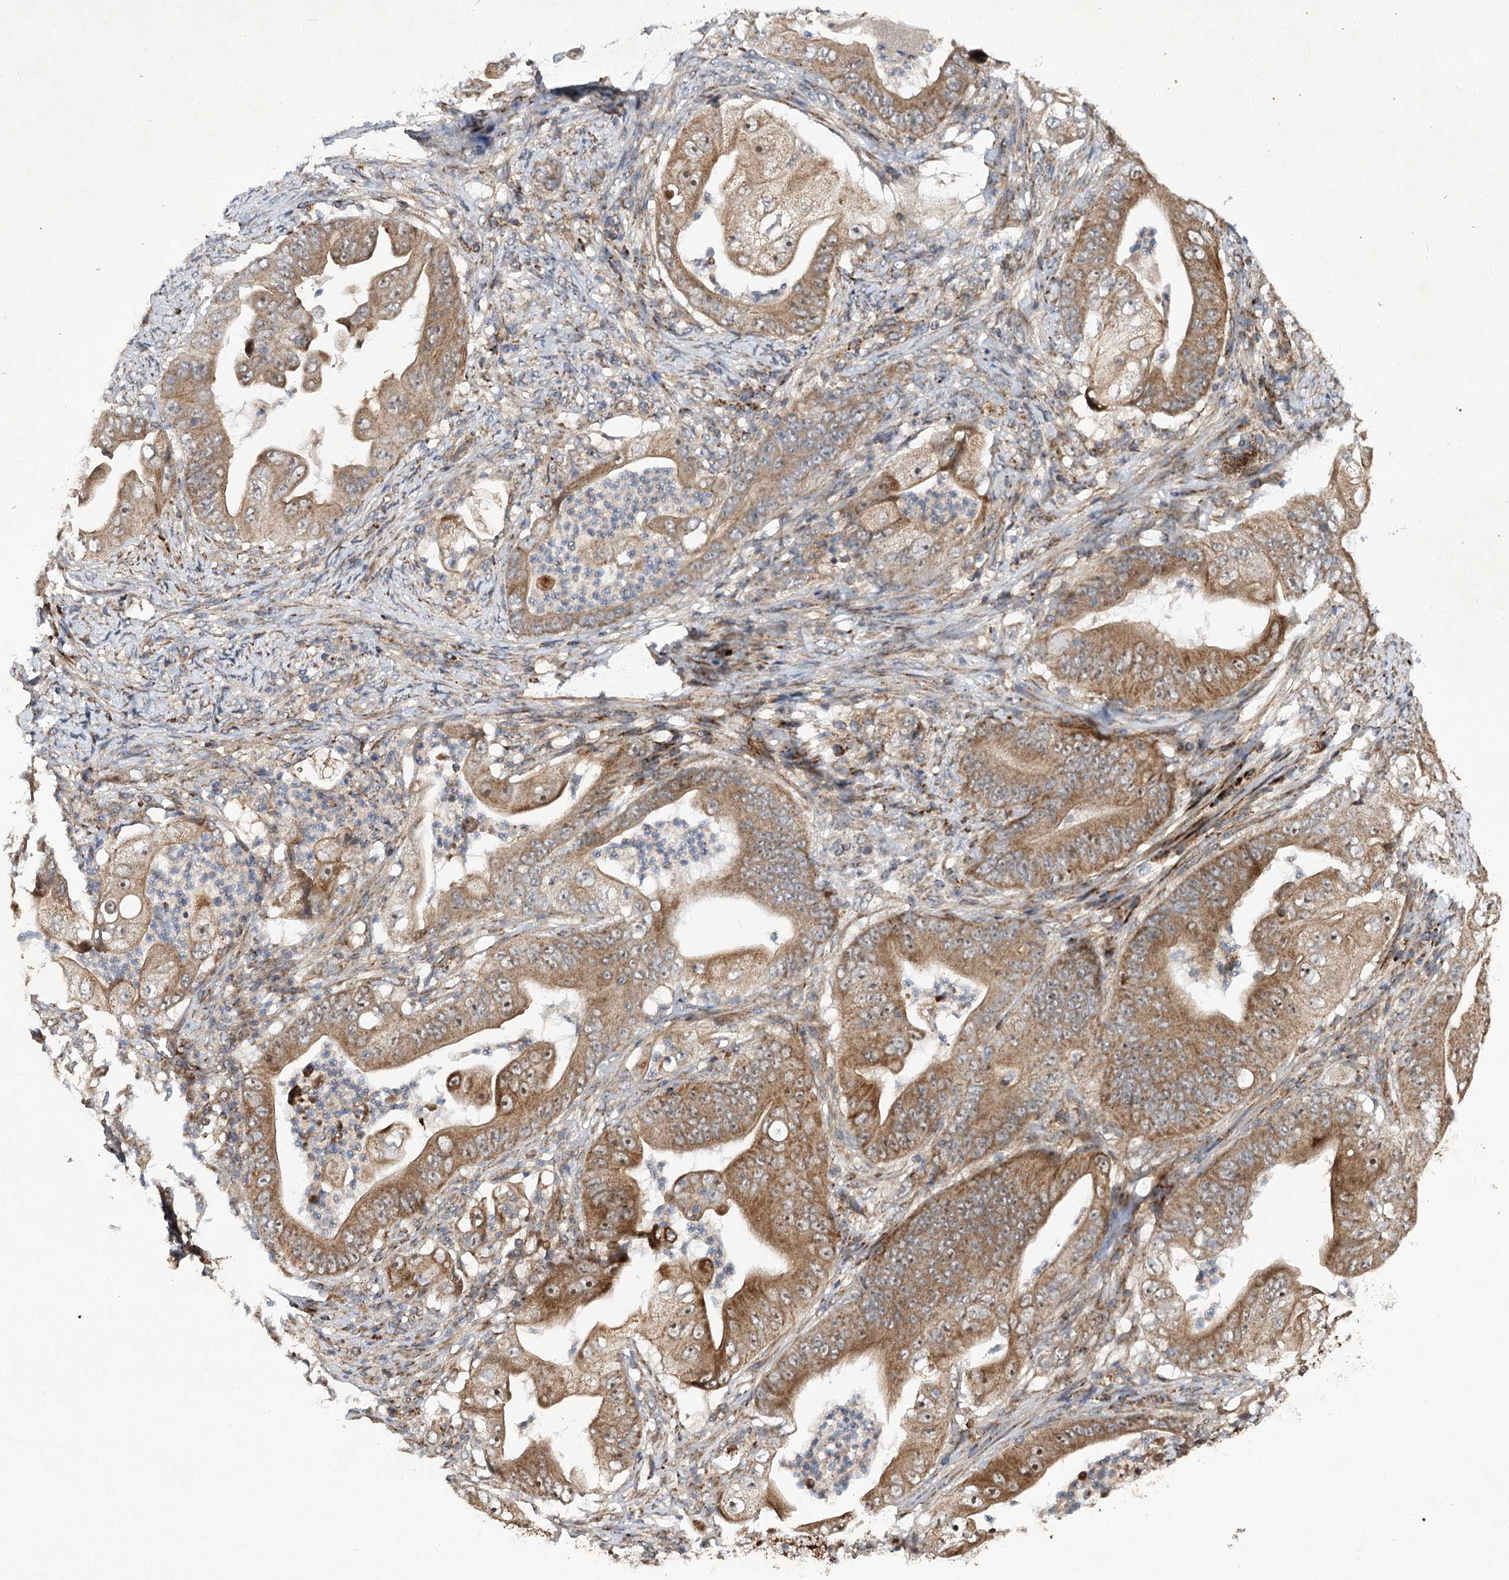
{"staining": {"intensity": "moderate", "quantity": ">75%", "location": "cytoplasmic/membranous,nuclear"}, "tissue": "stomach cancer", "cell_type": "Tumor cells", "image_type": "cancer", "snomed": [{"axis": "morphology", "description": "Adenocarcinoma, NOS"}, {"axis": "topography", "description": "Stomach"}], "caption": "This is an image of immunohistochemistry (IHC) staining of adenocarcinoma (stomach), which shows moderate expression in the cytoplasmic/membranous and nuclear of tumor cells.", "gene": "SCRN3", "patient": {"sex": "female", "age": 73}}